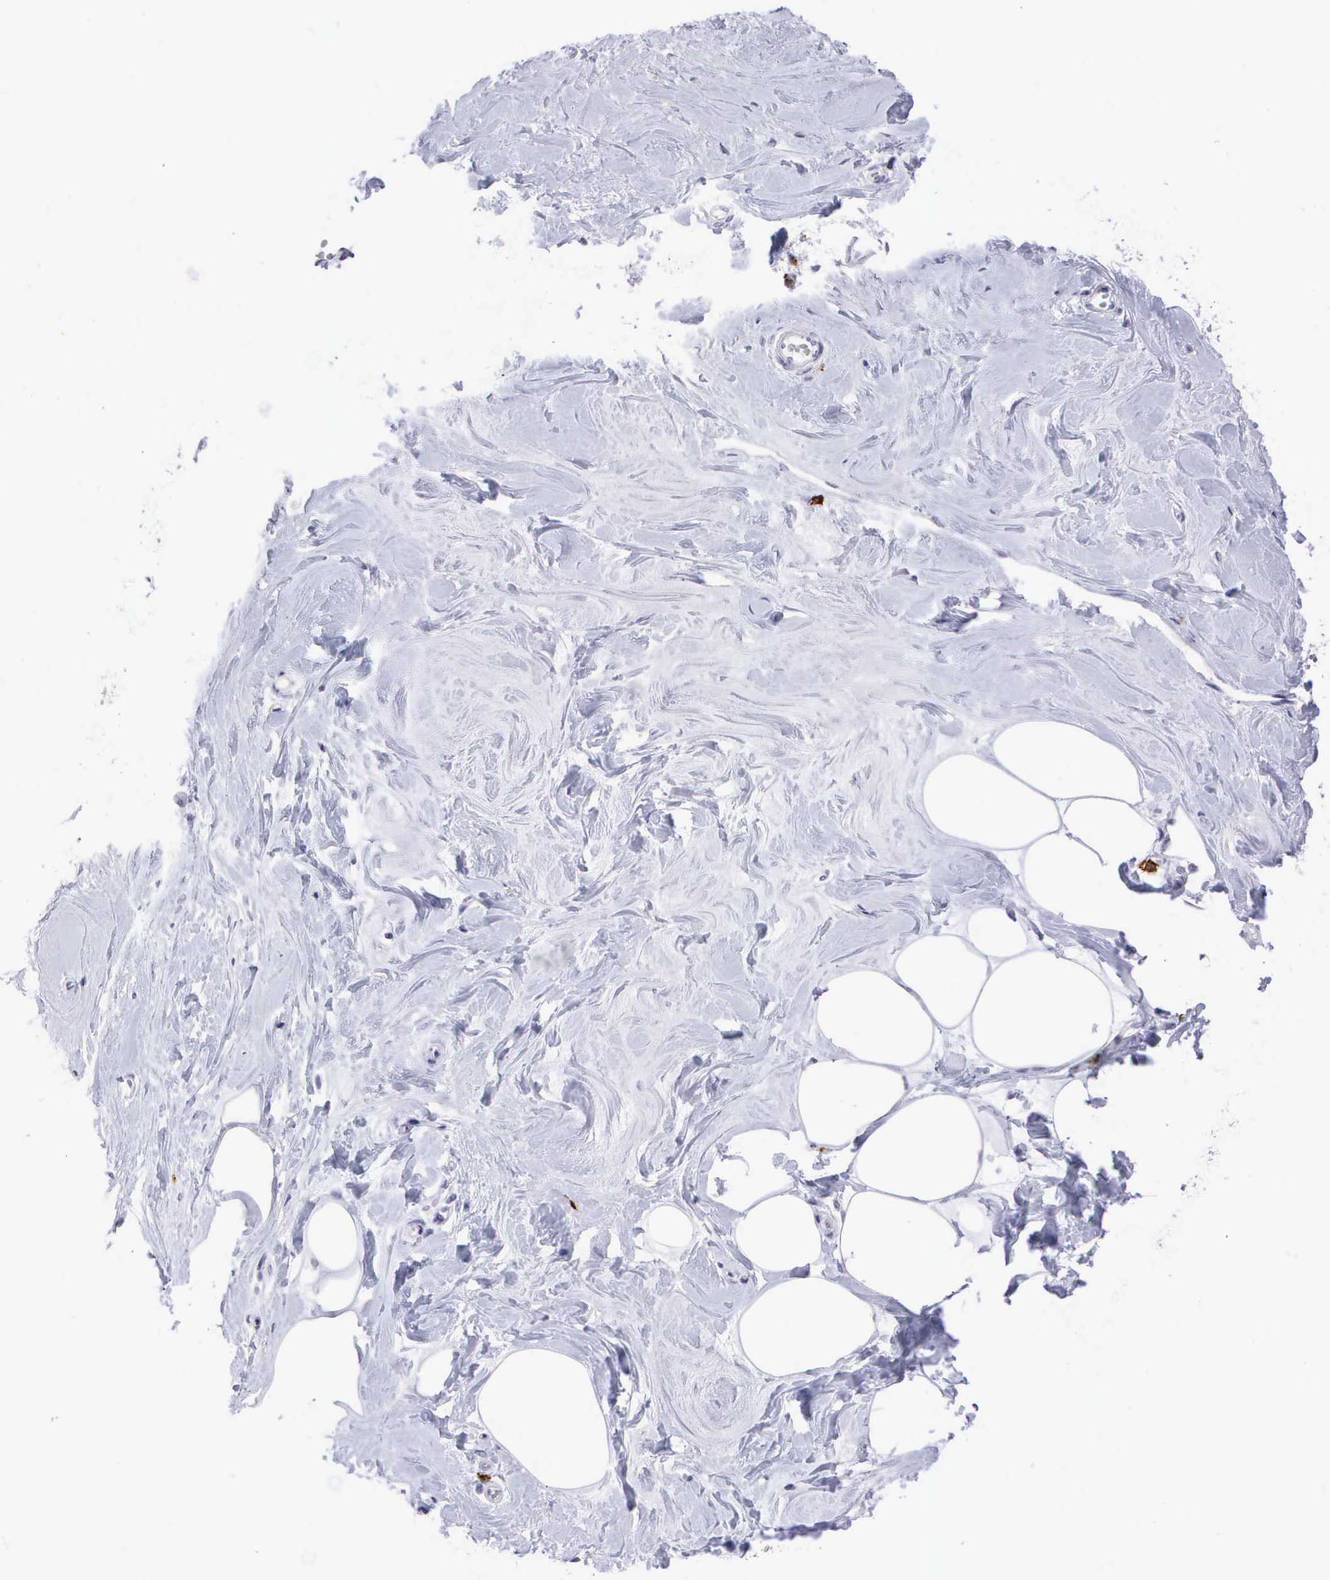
{"staining": {"intensity": "negative", "quantity": "none", "location": "none"}, "tissue": "breast", "cell_type": "Adipocytes", "image_type": "normal", "snomed": [{"axis": "morphology", "description": "Normal tissue, NOS"}, {"axis": "topography", "description": "Breast"}], "caption": "Immunohistochemistry (IHC) histopathology image of normal breast stained for a protein (brown), which exhibits no expression in adipocytes. (DAB immunohistochemistry visualized using brightfield microscopy, high magnification).", "gene": "CD8A", "patient": {"sex": "female", "age": 44}}